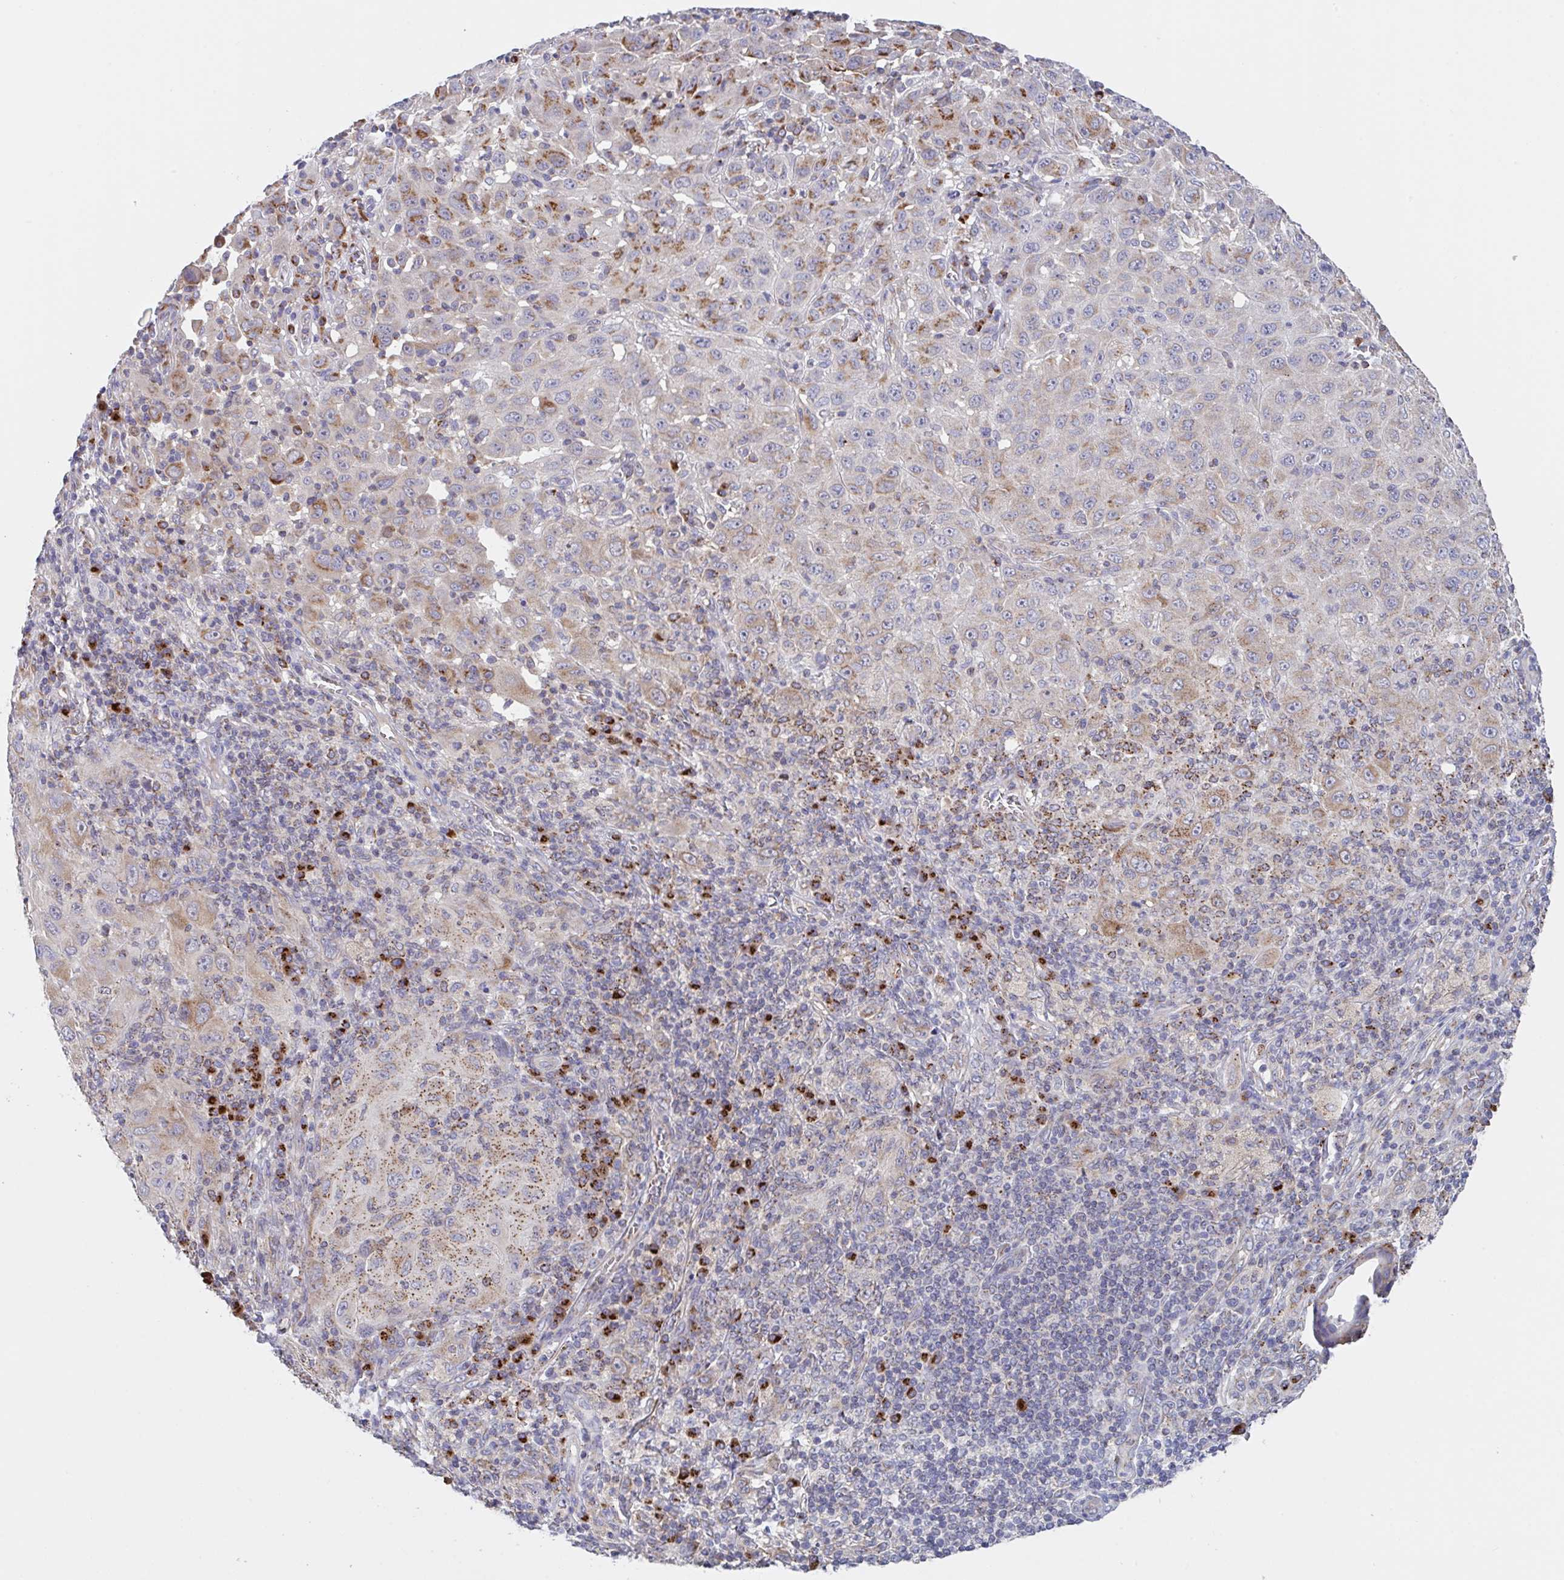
{"staining": {"intensity": "moderate", "quantity": "25%-75%", "location": "cytoplasmic/membranous"}, "tissue": "melanoma", "cell_type": "Tumor cells", "image_type": "cancer", "snomed": [{"axis": "morphology", "description": "Malignant melanoma, NOS"}, {"axis": "topography", "description": "Skin"}], "caption": "Protein expression analysis of malignant melanoma exhibits moderate cytoplasmic/membranous staining in approximately 25%-75% of tumor cells.", "gene": "PROSER3", "patient": {"sex": "female", "age": 91}}